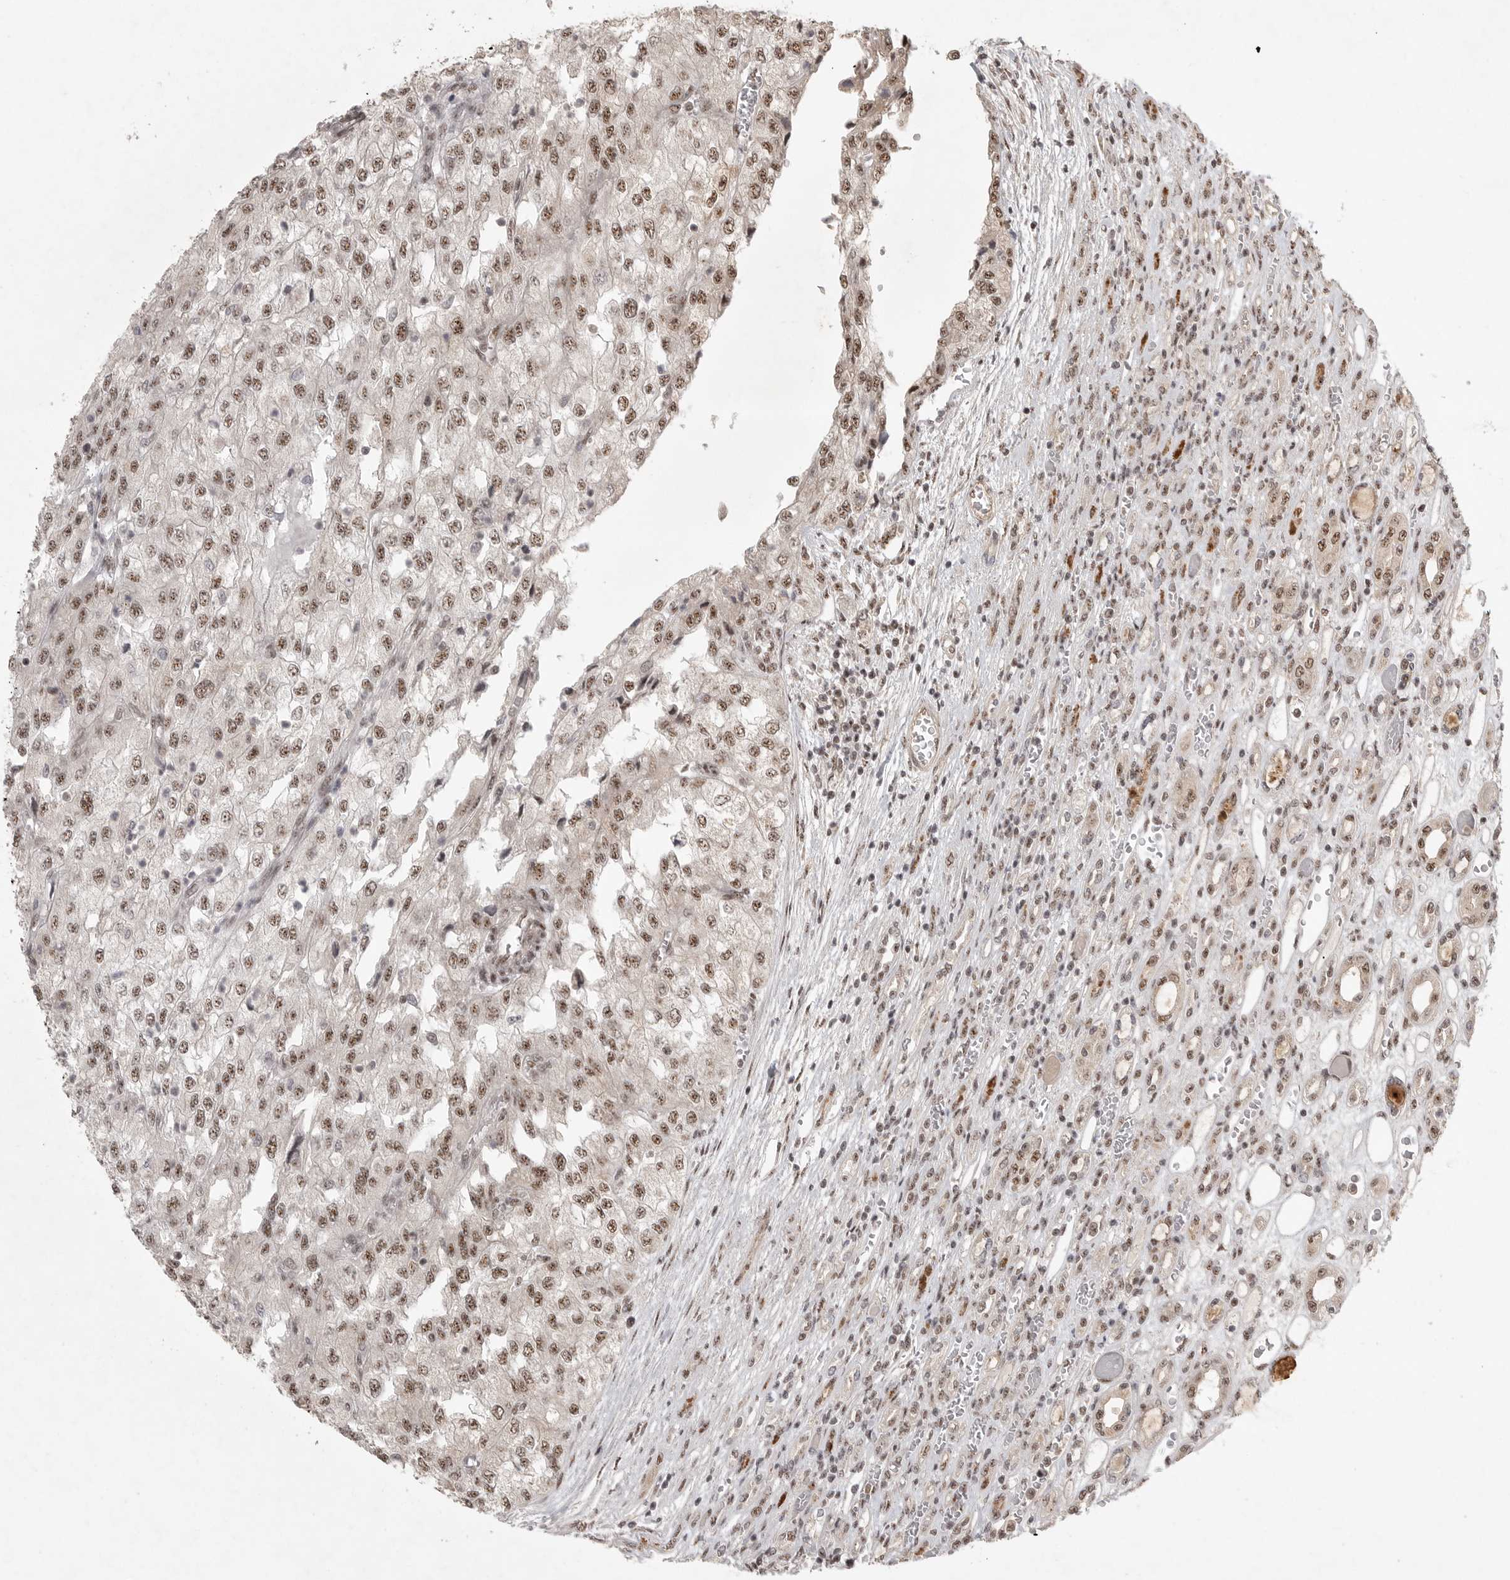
{"staining": {"intensity": "moderate", "quantity": ">75%", "location": "nuclear"}, "tissue": "renal cancer", "cell_type": "Tumor cells", "image_type": "cancer", "snomed": [{"axis": "morphology", "description": "Adenocarcinoma, NOS"}, {"axis": "topography", "description": "Kidney"}], "caption": "High-magnification brightfield microscopy of renal cancer (adenocarcinoma) stained with DAB (brown) and counterstained with hematoxylin (blue). tumor cells exhibit moderate nuclear expression is seen in about>75% of cells. (IHC, brightfield microscopy, high magnification).", "gene": "POMP", "patient": {"sex": "female", "age": 54}}